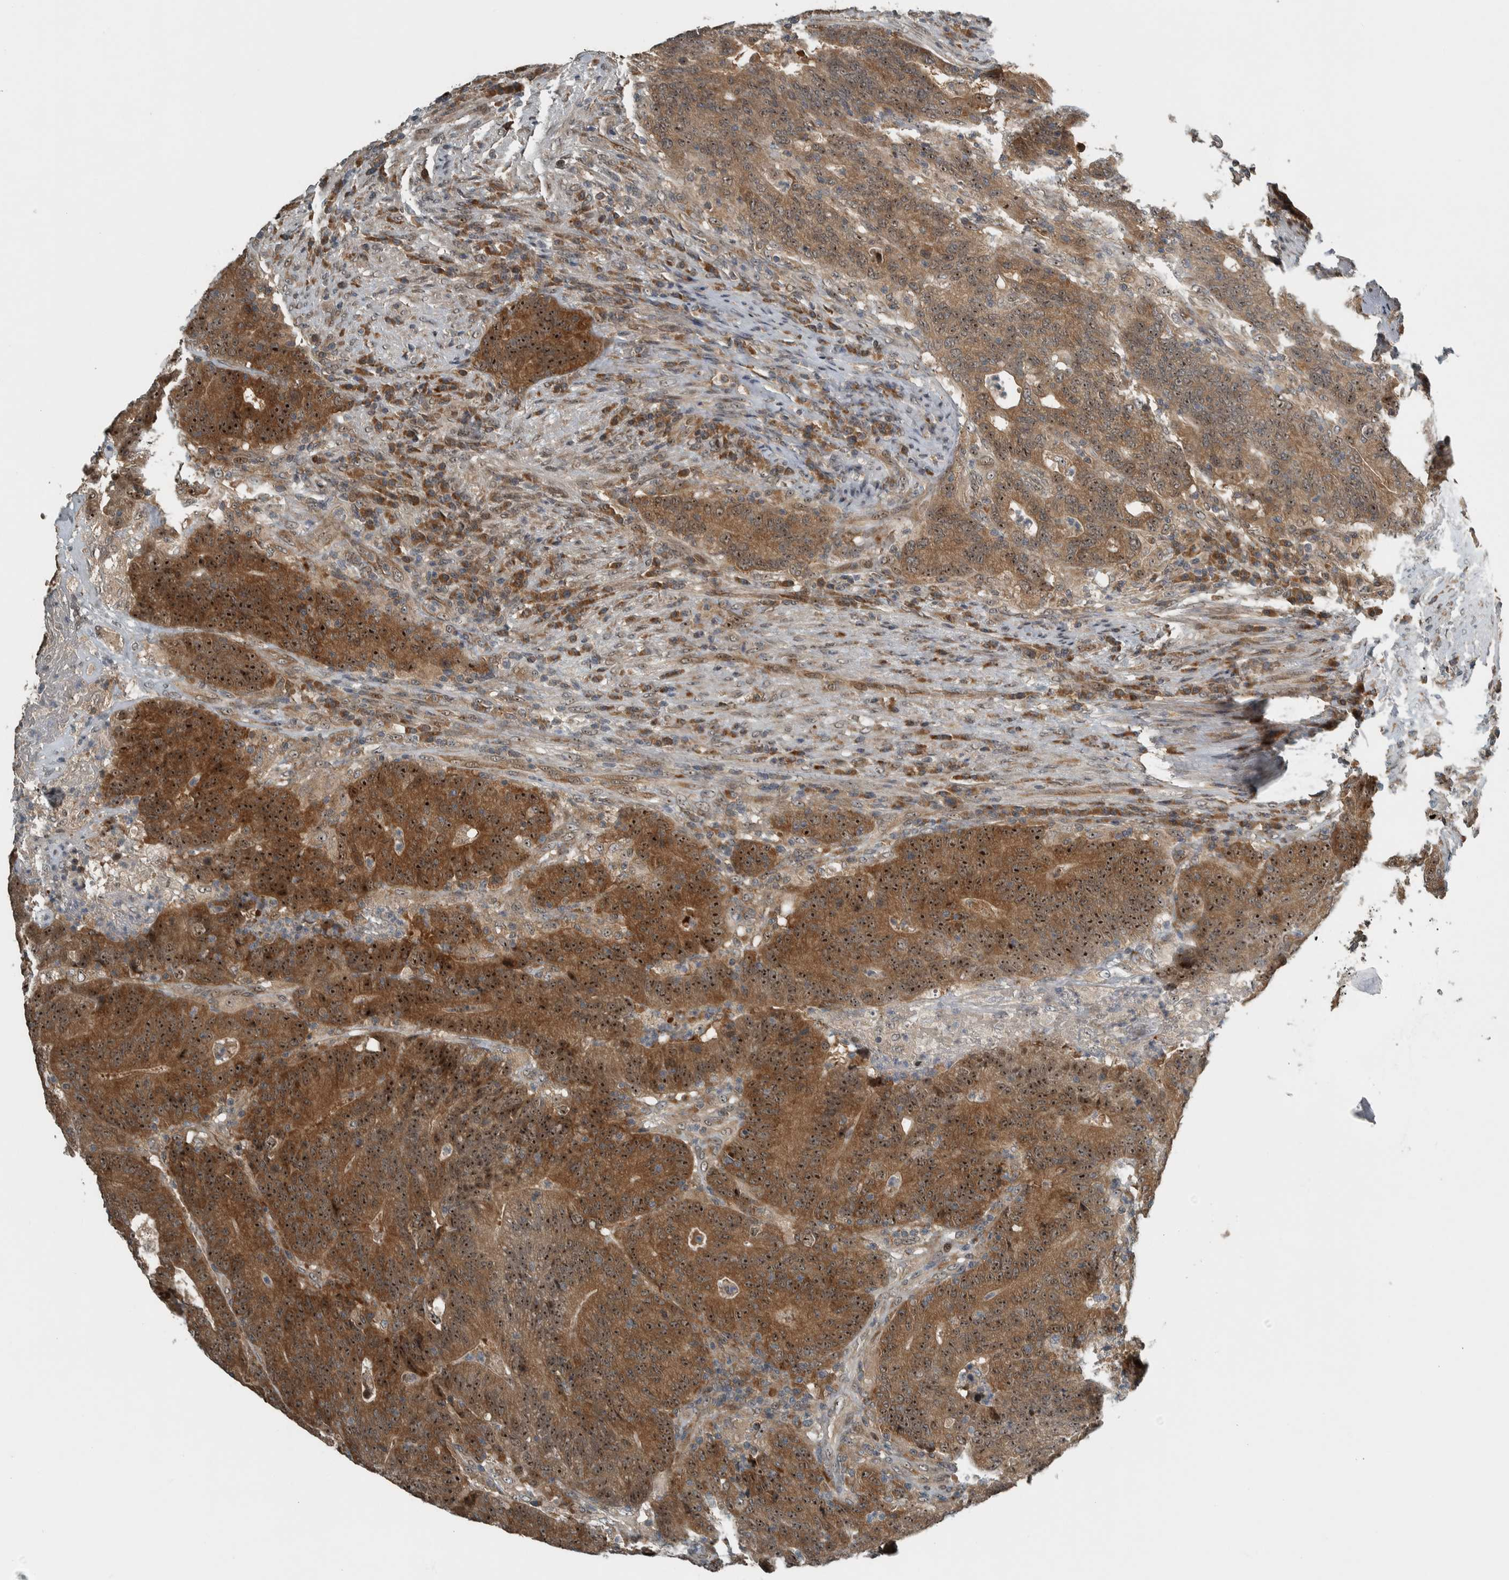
{"staining": {"intensity": "strong", "quantity": ">75%", "location": "cytoplasmic/membranous,nuclear"}, "tissue": "colorectal cancer", "cell_type": "Tumor cells", "image_type": "cancer", "snomed": [{"axis": "morphology", "description": "Normal tissue, NOS"}, {"axis": "morphology", "description": "Adenocarcinoma, NOS"}, {"axis": "topography", "description": "Colon"}], "caption": "Colorectal adenocarcinoma stained for a protein demonstrates strong cytoplasmic/membranous and nuclear positivity in tumor cells.", "gene": "XPO5", "patient": {"sex": "female", "age": 75}}